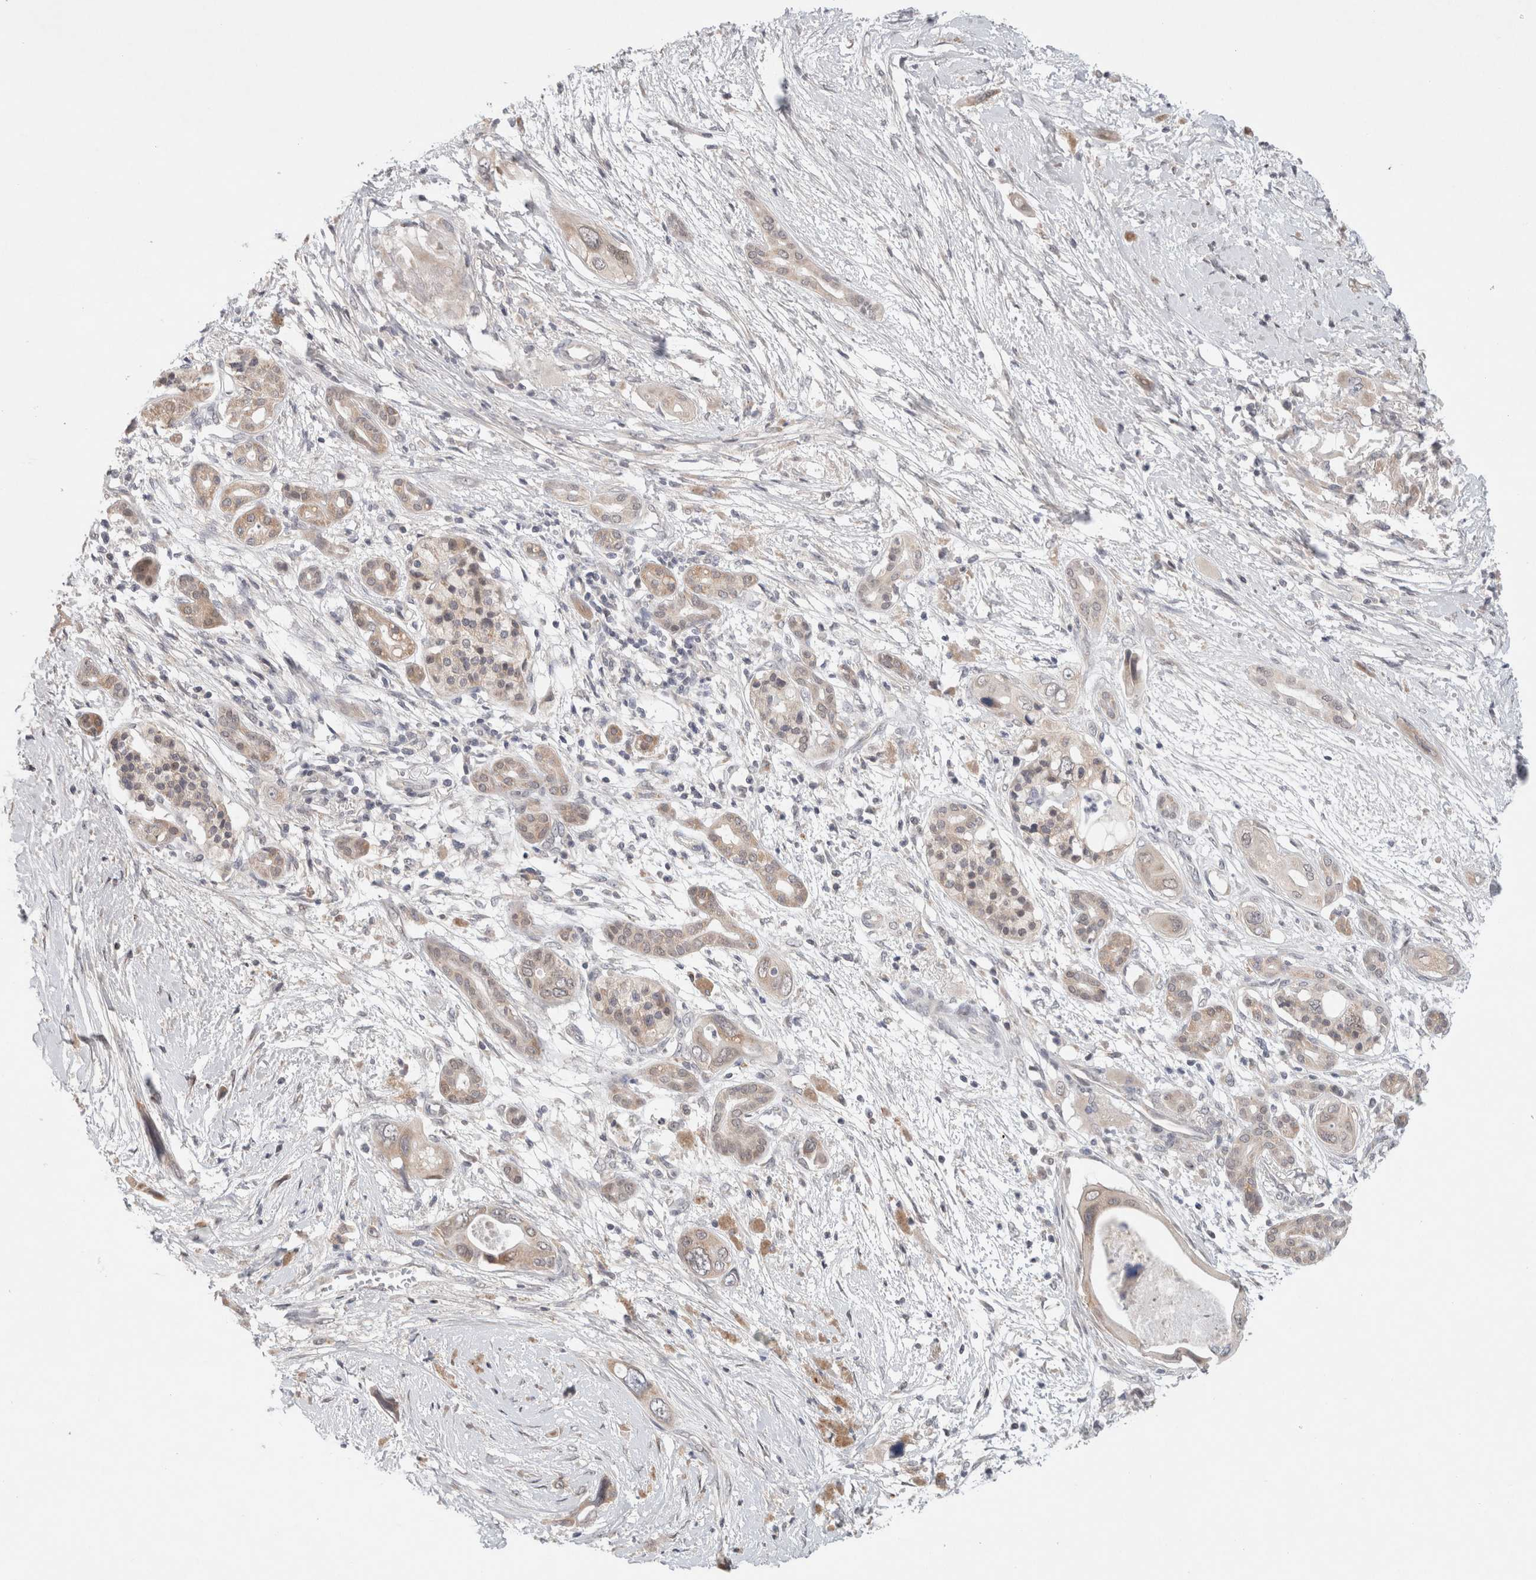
{"staining": {"intensity": "weak", "quantity": ">75%", "location": "cytoplasmic/membranous"}, "tissue": "pancreatic cancer", "cell_type": "Tumor cells", "image_type": "cancer", "snomed": [{"axis": "morphology", "description": "Adenocarcinoma, NOS"}, {"axis": "topography", "description": "Pancreas"}], "caption": "Immunohistochemistry of adenocarcinoma (pancreatic) shows low levels of weak cytoplasmic/membranous expression in approximately >75% of tumor cells.", "gene": "ERI3", "patient": {"sex": "male", "age": 66}}